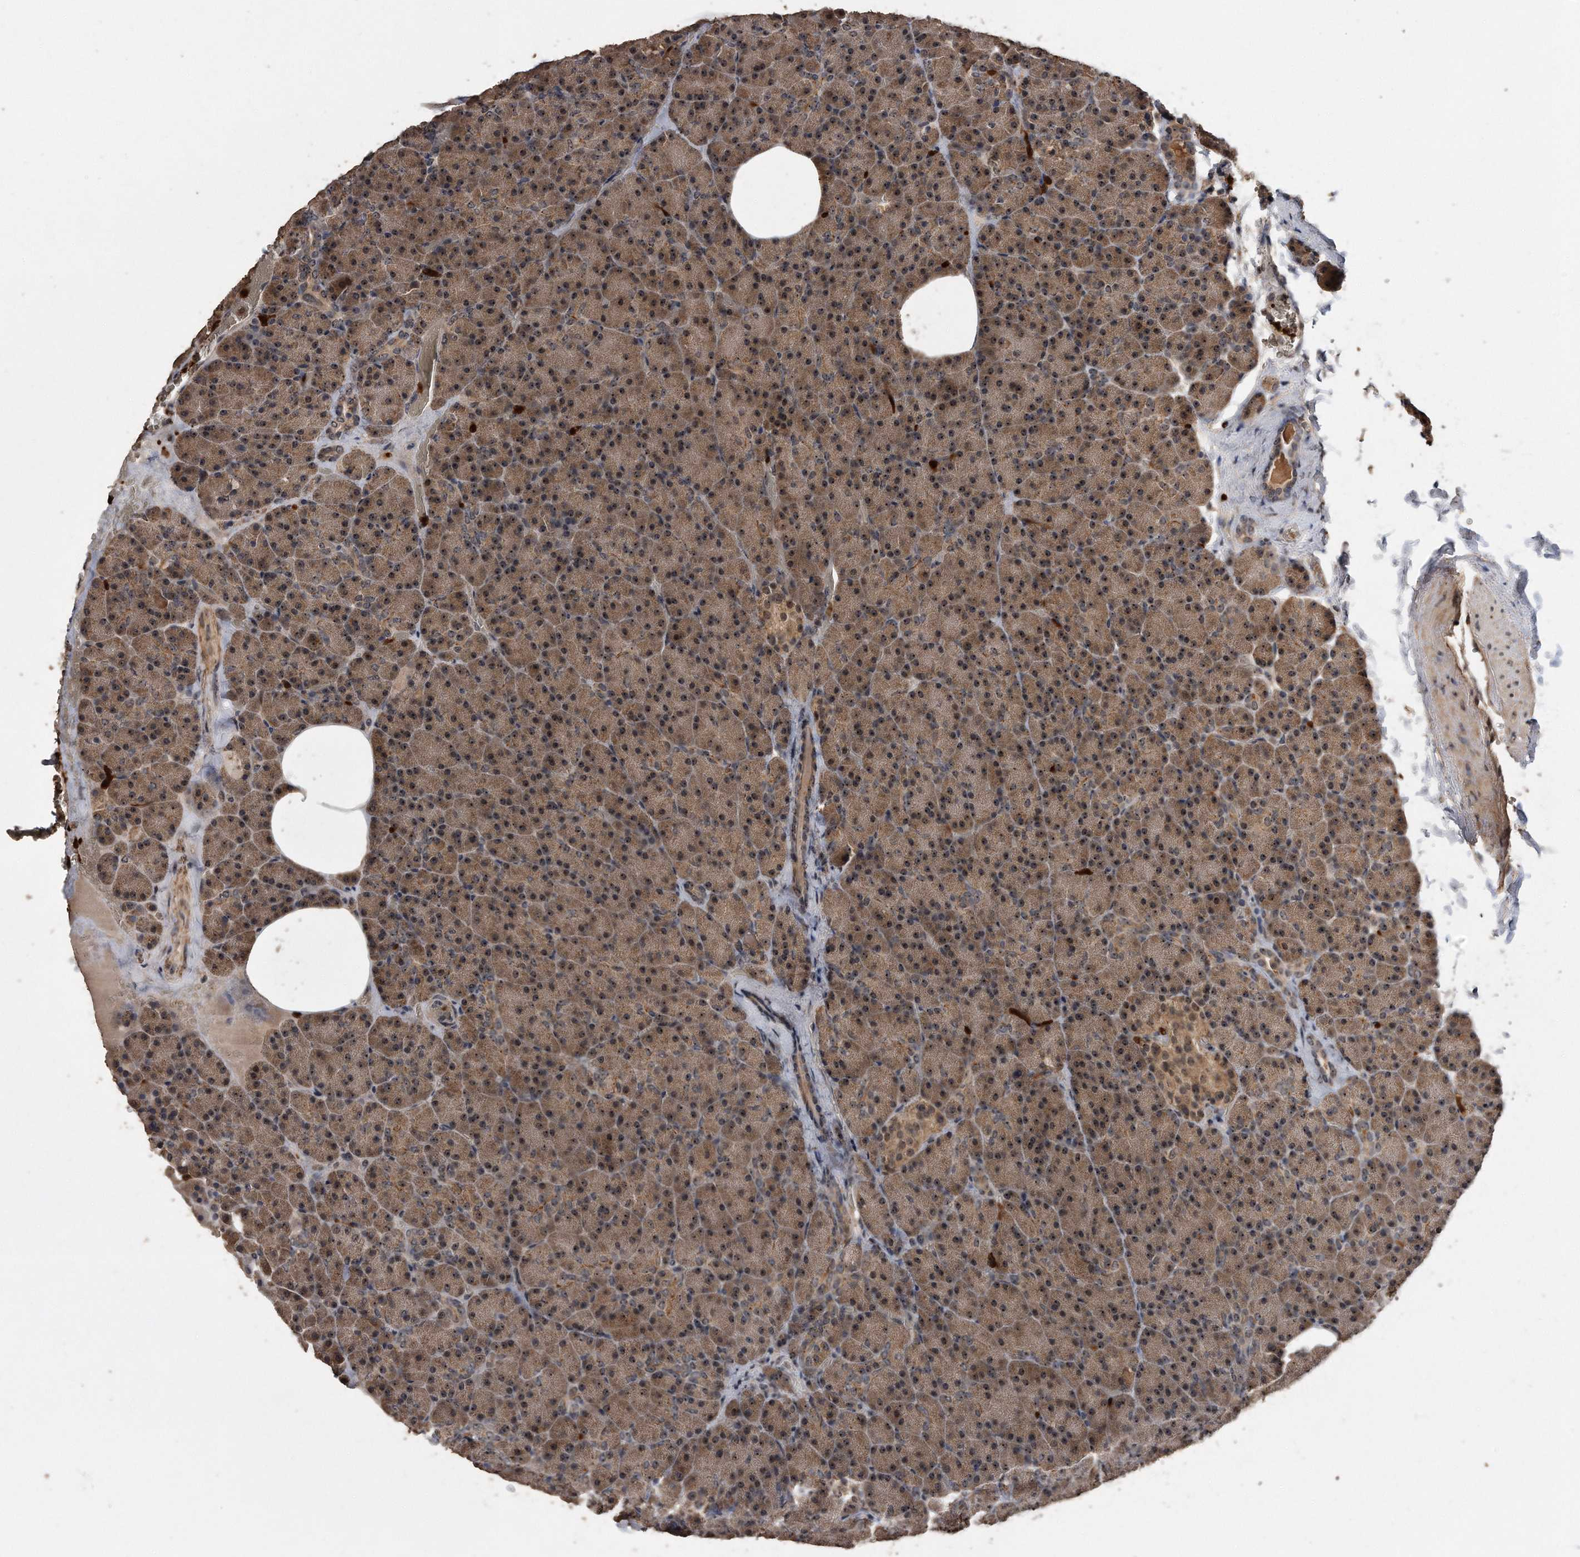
{"staining": {"intensity": "moderate", "quantity": ">75%", "location": "cytoplasmic/membranous,nuclear"}, "tissue": "pancreas", "cell_type": "Exocrine glandular cells", "image_type": "normal", "snomed": [{"axis": "morphology", "description": "Normal tissue, NOS"}, {"axis": "morphology", "description": "Carcinoid, malignant, NOS"}, {"axis": "topography", "description": "Pancreas"}], "caption": "Immunohistochemistry staining of benign pancreas, which shows medium levels of moderate cytoplasmic/membranous,nuclear staining in about >75% of exocrine glandular cells indicating moderate cytoplasmic/membranous,nuclear protein staining. The staining was performed using DAB (brown) for protein detection and nuclei were counterstained in hematoxylin (blue).", "gene": "PELO", "patient": {"sex": "female", "age": 35}}